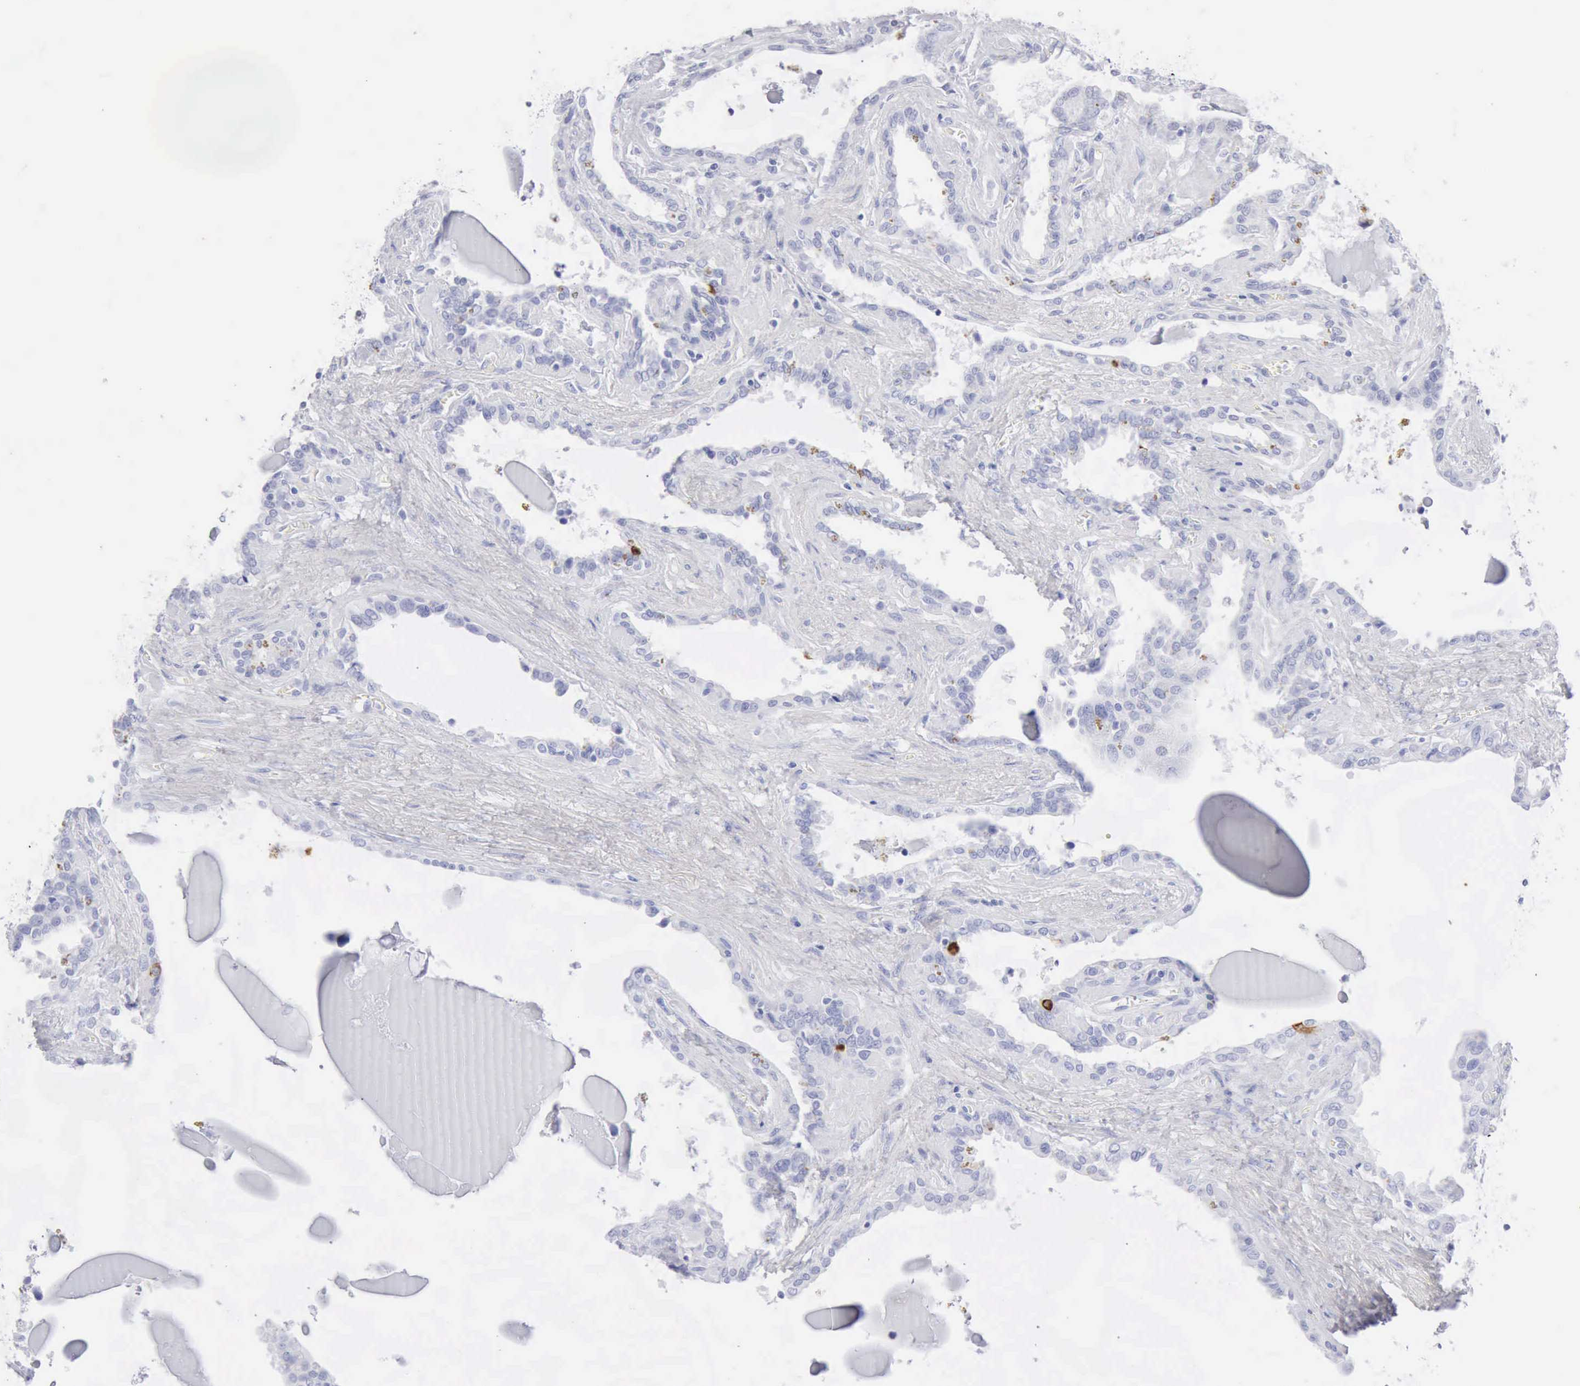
{"staining": {"intensity": "negative", "quantity": "none", "location": "none"}, "tissue": "seminal vesicle", "cell_type": "Glandular cells", "image_type": "normal", "snomed": [{"axis": "morphology", "description": "Normal tissue, NOS"}, {"axis": "morphology", "description": "Inflammation, NOS"}, {"axis": "topography", "description": "Urinary bladder"}, {"axis": "topography", "description": "Prostate"}, {"axis": "topography", "description": "Seminal veicle"}], "caption": "This is a image of immunohistochemistry staining of benign seminal vesicle, which shows no staining in glandular cells.", "gene": "KRT10", "patient": {"sex": "male", "age": 82}}